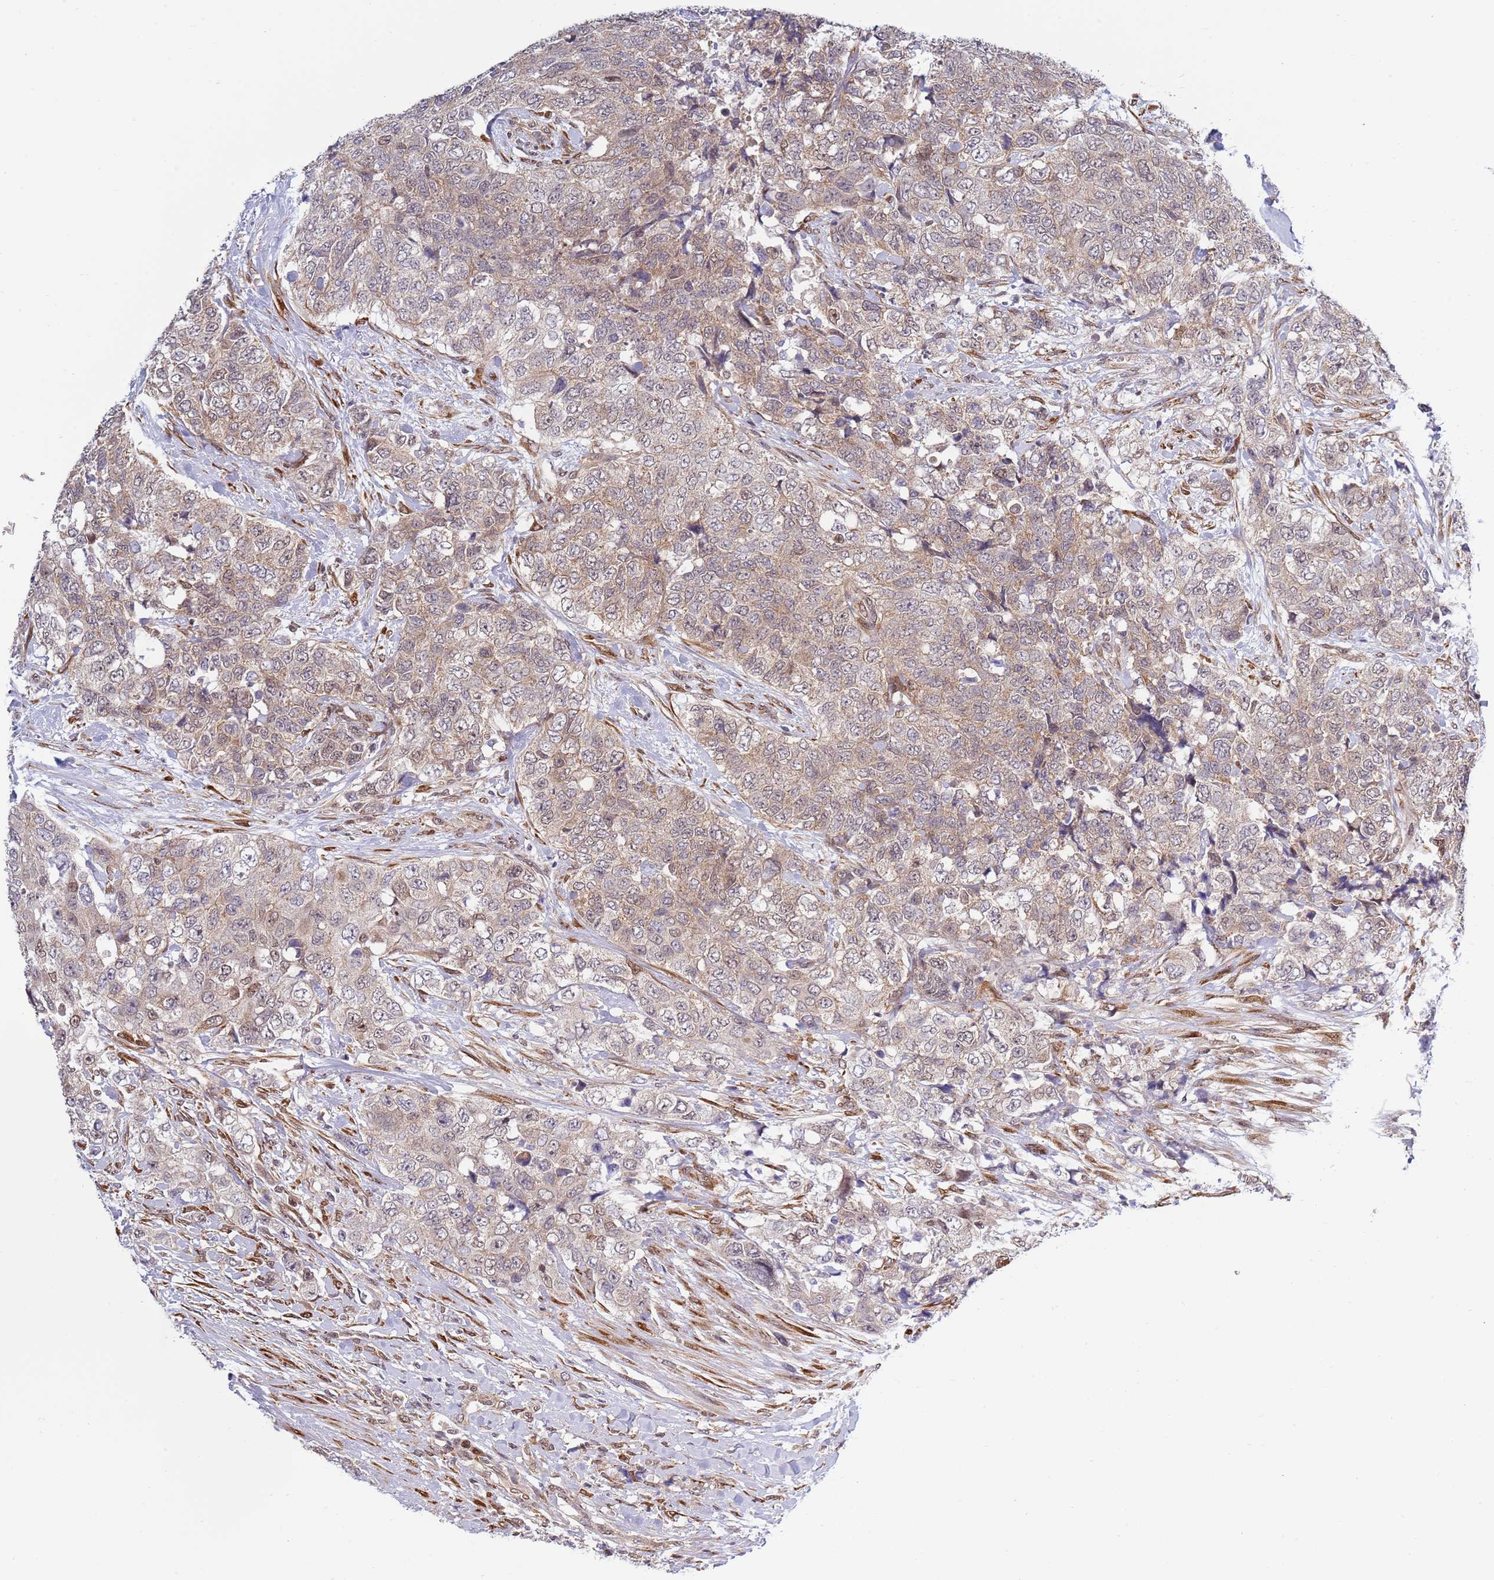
{"staining": {"intensity": "weak", "quantity": "25%-75%", "location": "cytoplasmic/membranous"}, "tissue": "urothelial cancer", "cell_type": "Tumor cells", "image_type": "cancer", "snomed": [{"axis": "morphology", "description": "Urothelial carcinoma, High grade"}, {"axis": "topography", "description": "Urinary bladder"}], "caption": "A brown stain shows weak cytoplasmic/membranous staining of a protein in high-grade urothelial carcinoma tumor cells.", "gene": "TBX10", "patient": {"sex": "female", "age": 78}}